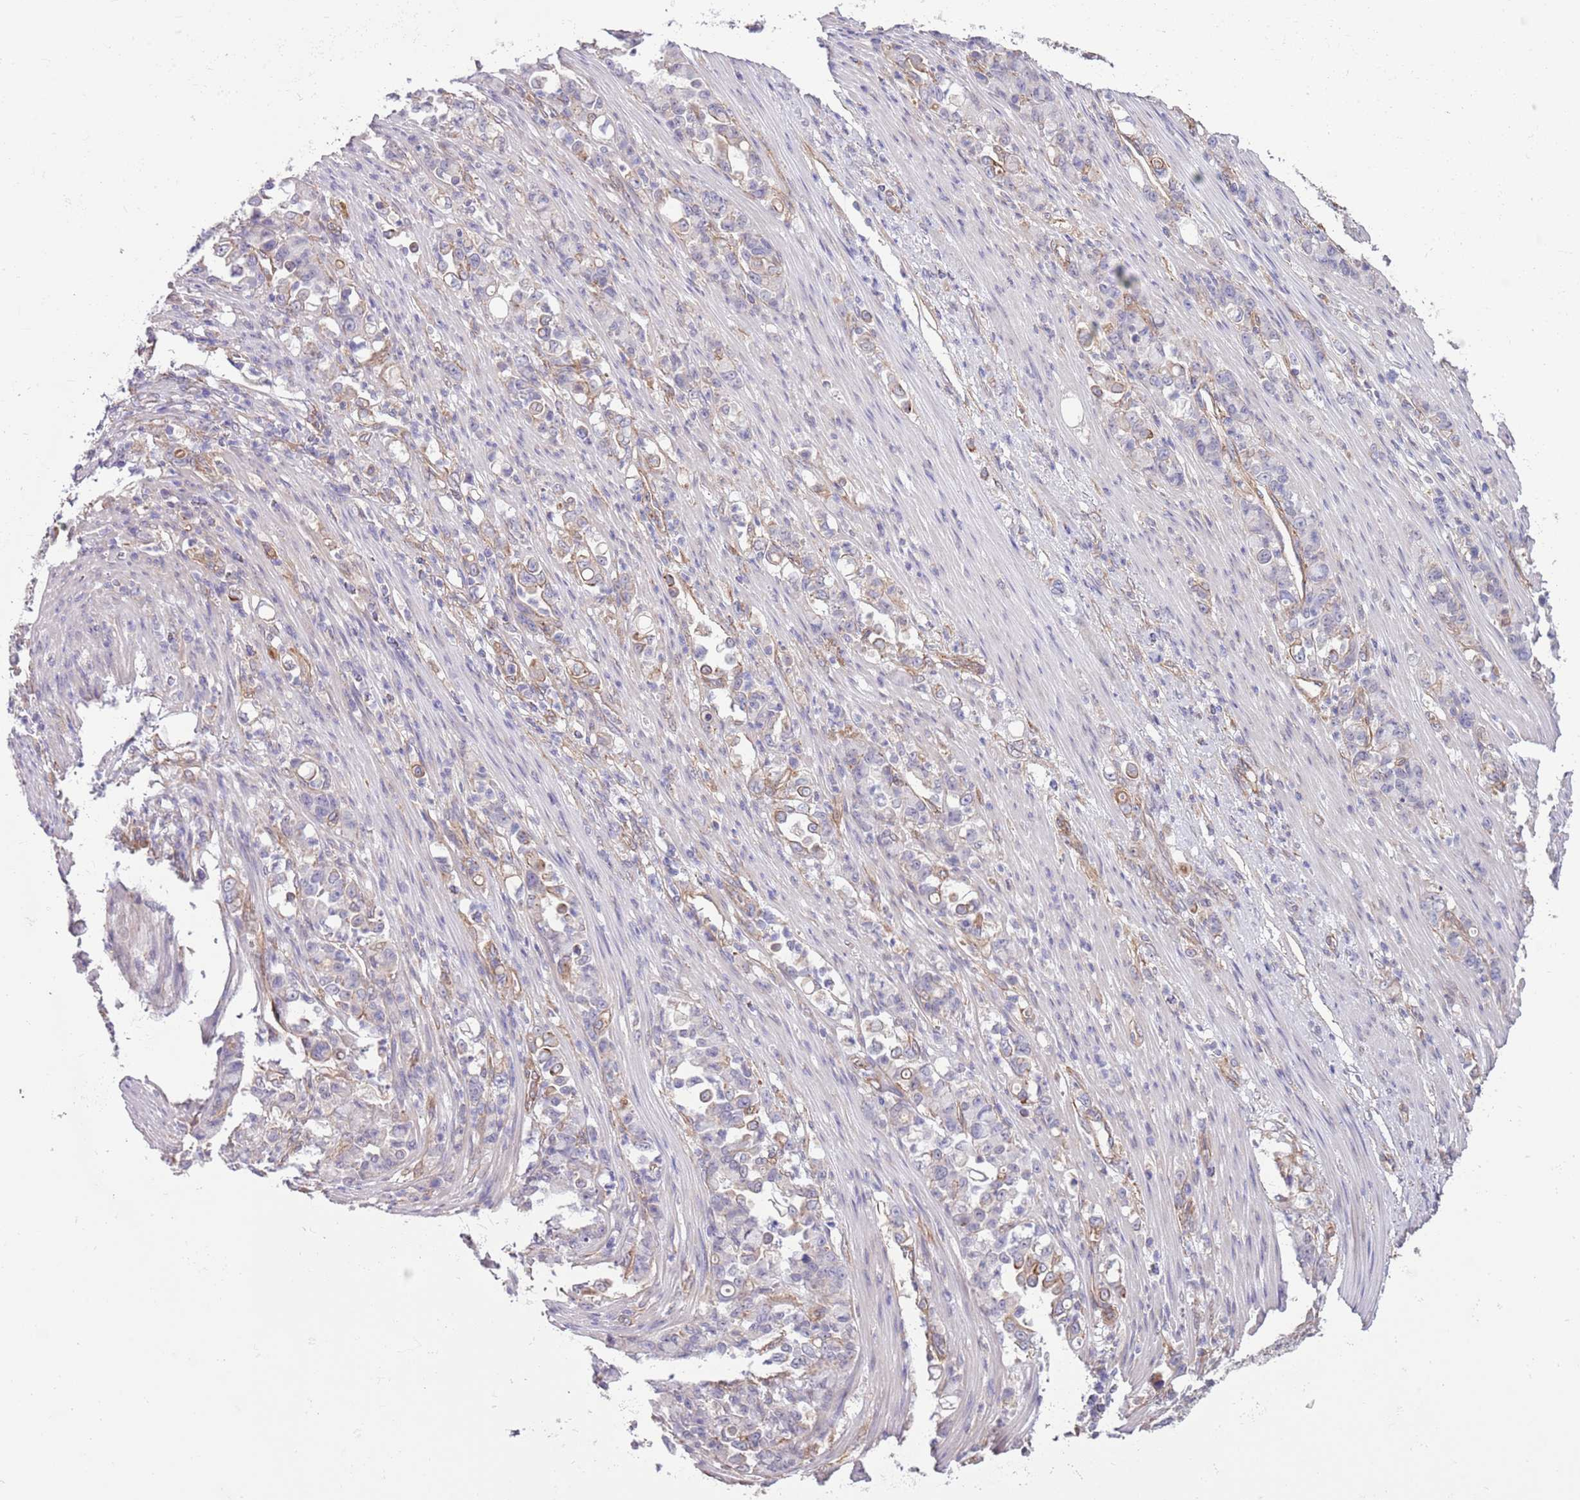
{"staining": {"intensity": "weak", "quantity": "25%-75%", "location": "cytoplasmic/membranous"}, "tissue": "stomach cancer", "cell_type": "Tumor cells", "image_type": "cancer", "snomed": [{"axis": "morphology", "description": "Normal tissue, NOS"}, {"axis": "morphology", "description": "Adenocarcinoma, NOS"}, {"axis": "topography", "description": "Stomach"}], "caption": "Stomach cancer (adenocarcinoma) stained with immunohistochemistry displays weak cytoplasmic/membranous expression in about 25%-75% of tumor cells.", "gene": "CREBZF", "patient": {"sex": "female", "age": 79}}